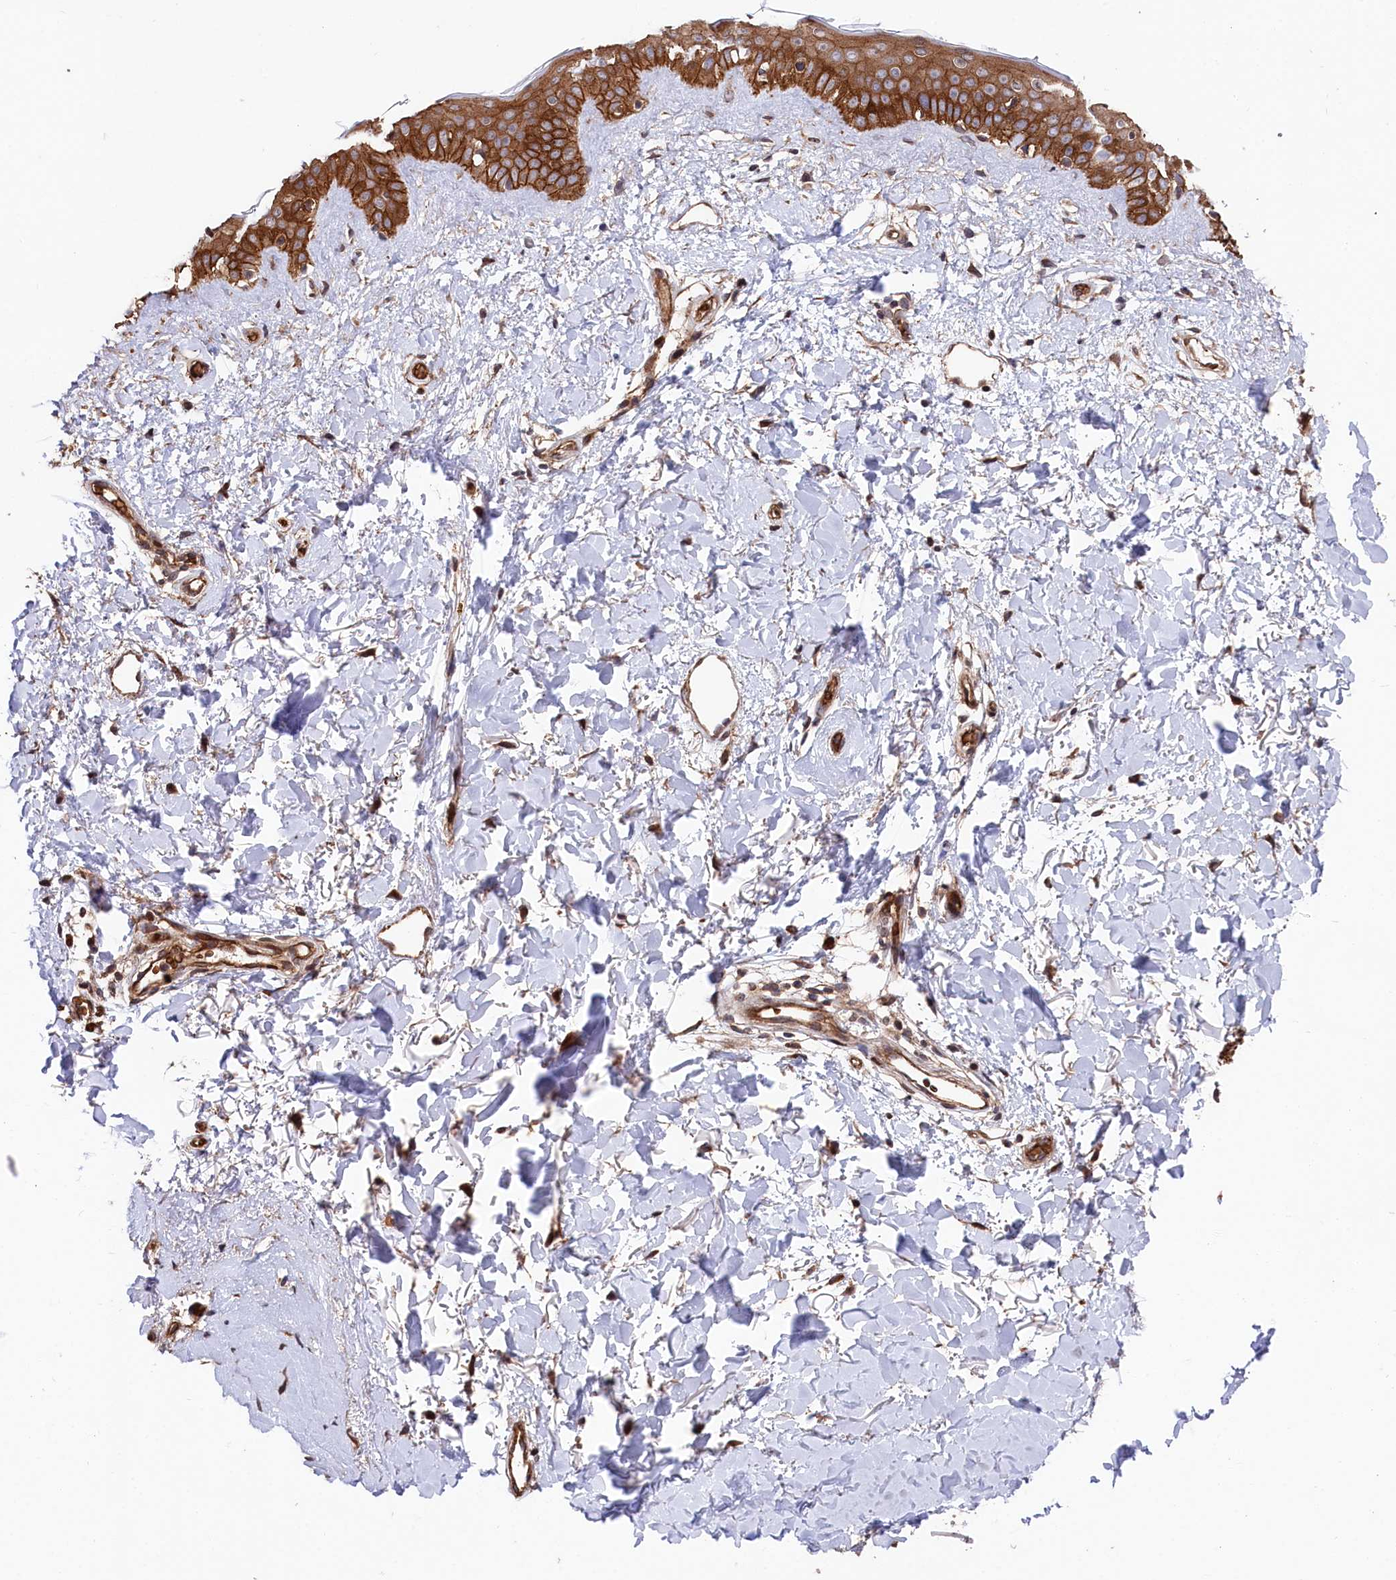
{"staining": {"intensity": "strong", "quantity": ">75%", "location": "cytoplasmic/membranous"}, "tissue": "skin", "cell_type": "Fibroblasts", "image_type": "normal", "snomed": [{"axis": "morphology", "description": "Normal tissue, NOS"}, {"axis": "topography", "description": "Skin"}], "caption": "This is a micrograph of immunohistochemistry (IHC) staining of unremarkable skin, which shows strong positivity in the cytoplasmic/membranous of fibroblasts.", "gene": "TNKS1BP1", "patient": {"sex": "female", "age": 58}}